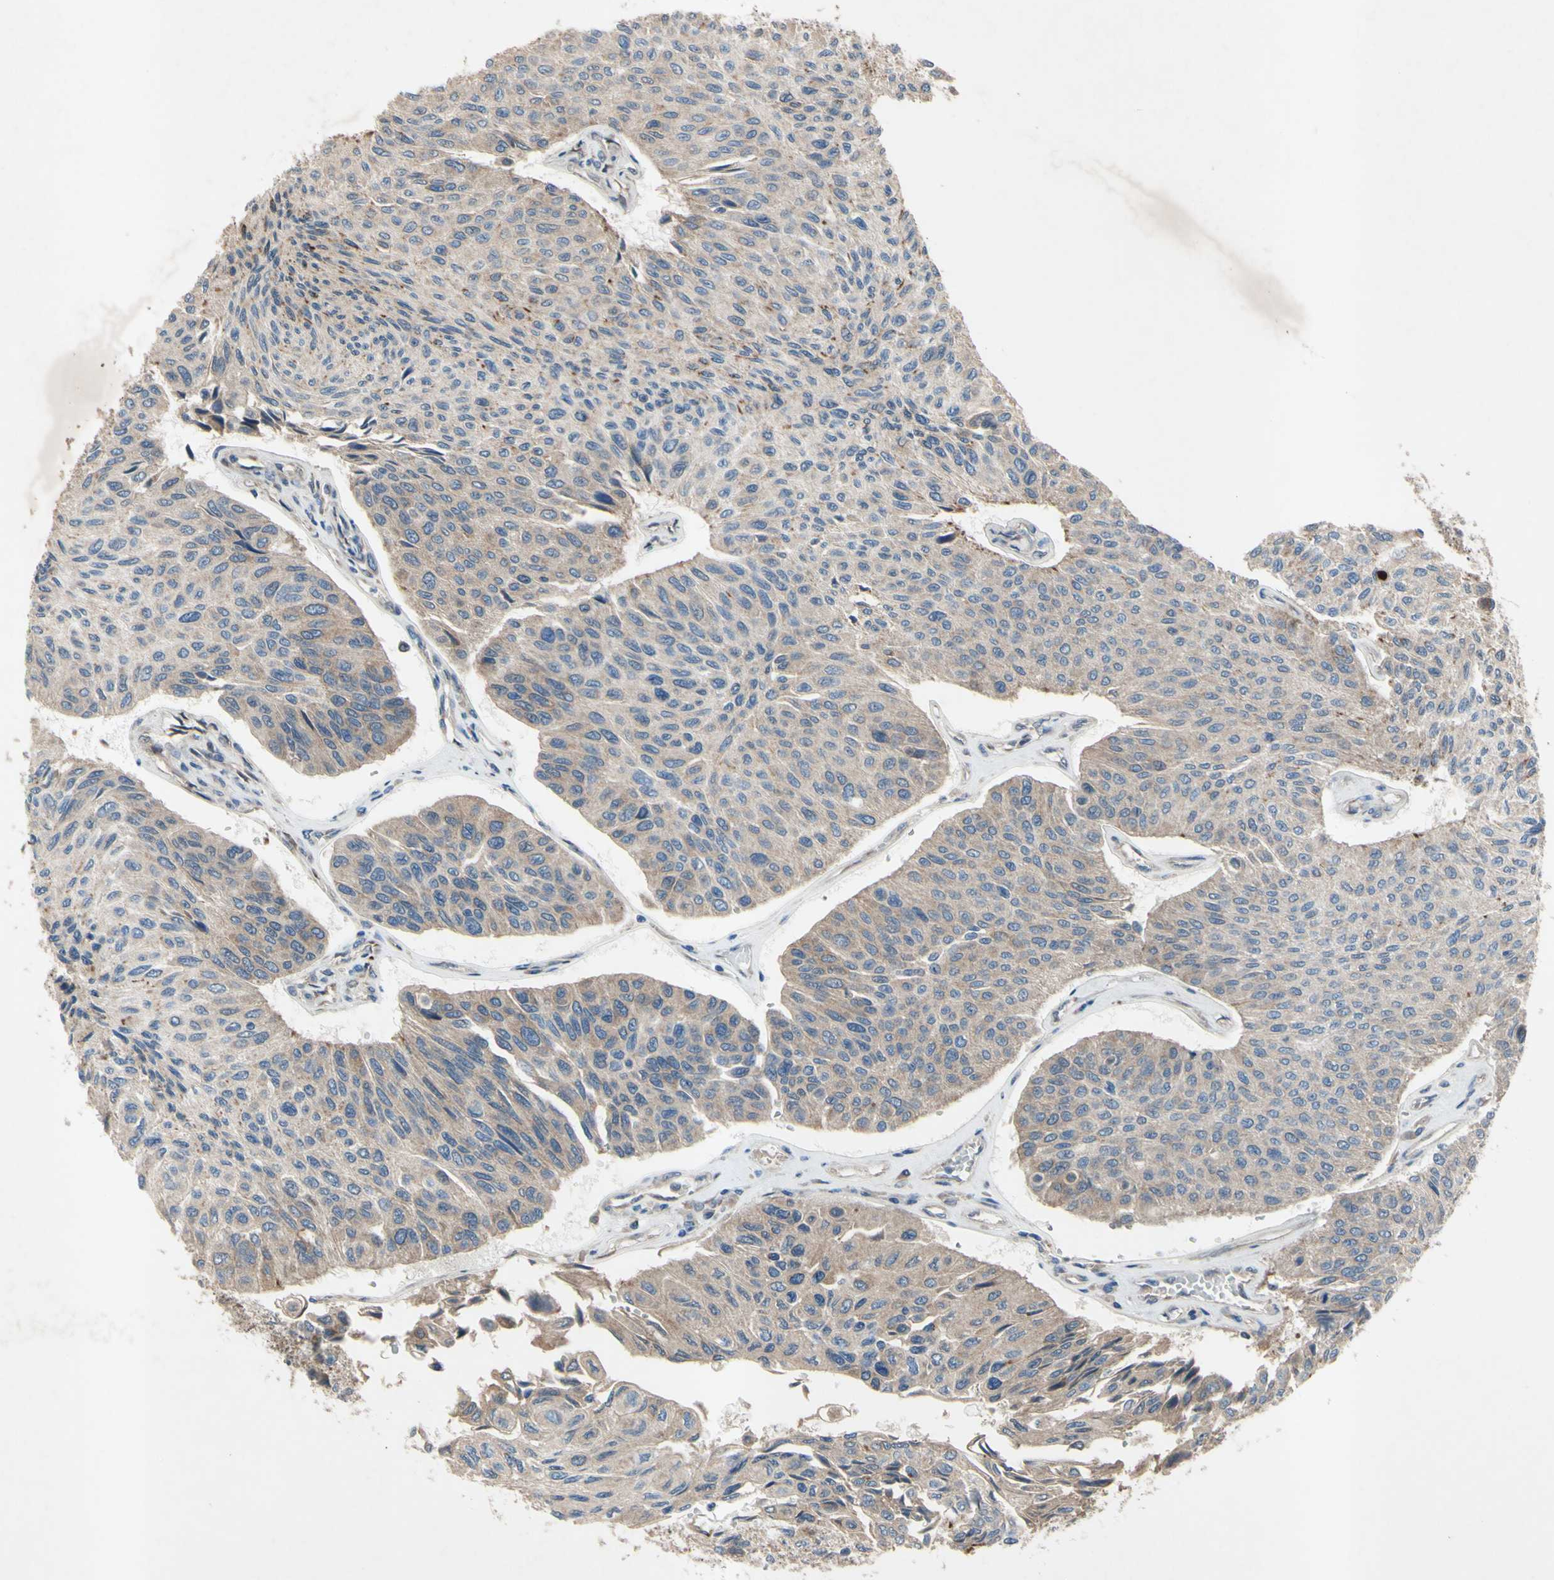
{"staining": {"intensity": "moderate", "quantity": ">75%", "location": "cytoplasmic/membranous"}, "tissue": "urothelial cancer", "cell_type": "Tumor cells", "image_type": "cancer", "snomed": [{"axis": "morphology", "description": "Urothelial carcinoma, High grade"}, {"axis": "topography", "description": "Urinary bladder"}], "caption": "Protein expression by IHC exhibits moderate cytoplasmic/membranous expression in about >75% of tumor cells in high-grade urothelial carcinoma.", "gene": "HILPDA", "patient": {"sex": "male", "age": 66}}